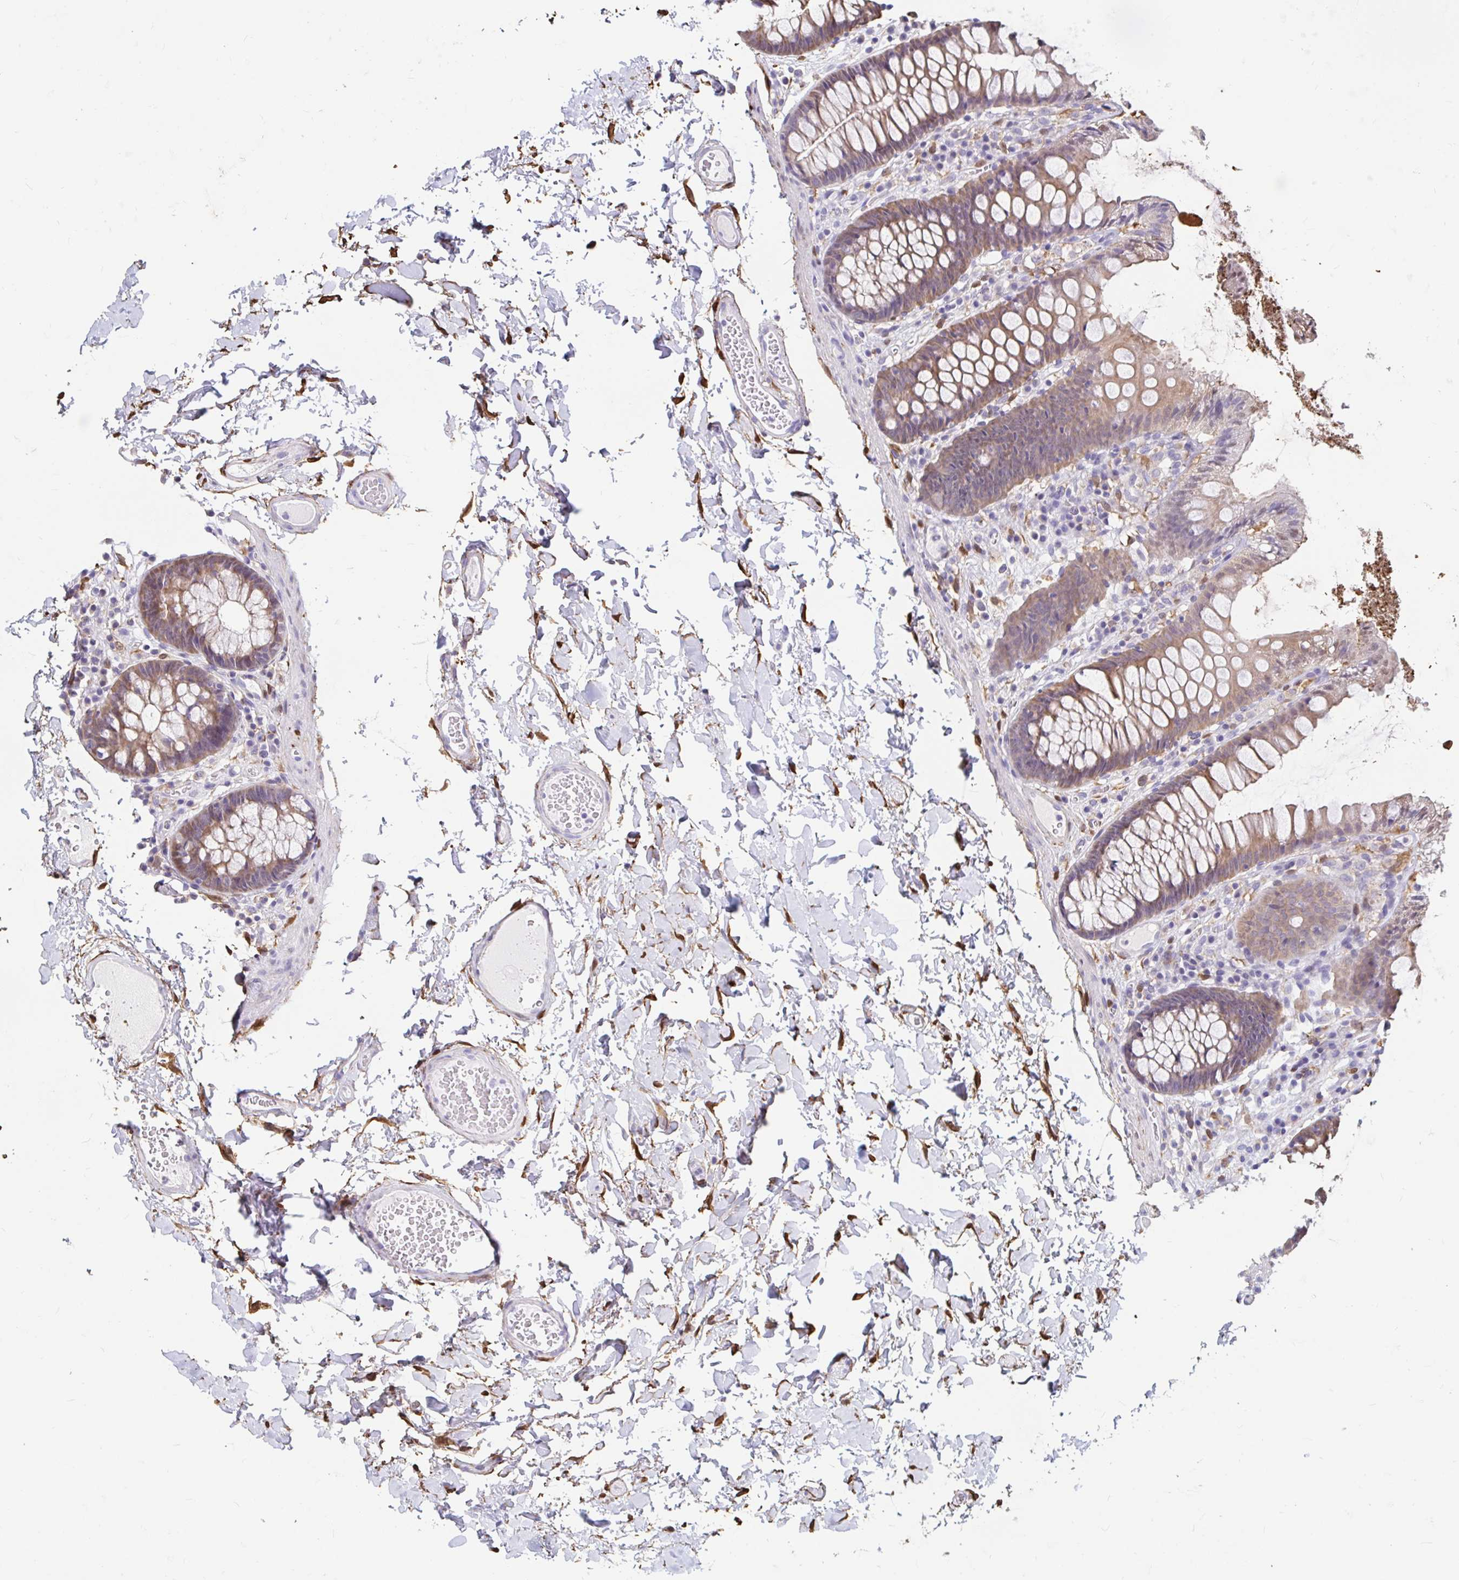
{"staining": {"intensity": "negative", "quantity": "none", "location": "none"}, "tissue": "colon", "cell_type": "Endothelial cells", "image_type": "normal", "snomed": [{"axis": "morphology", "description": "Normal tissue, NOS"}, {"axis": "topography", "description": "Colon"}, {"axis": "topography", "description": "Peripheral nerve tissue"}], "caption": "This is a image of immunohistochemistry (IHC) staining of benign colon, which shows no staining in endothelial cells. (Immunohistochemistry, brightfield microscopy, high magnification).", "gene": "ADH1A", "patient": {"sex": "male", "age": 84}}